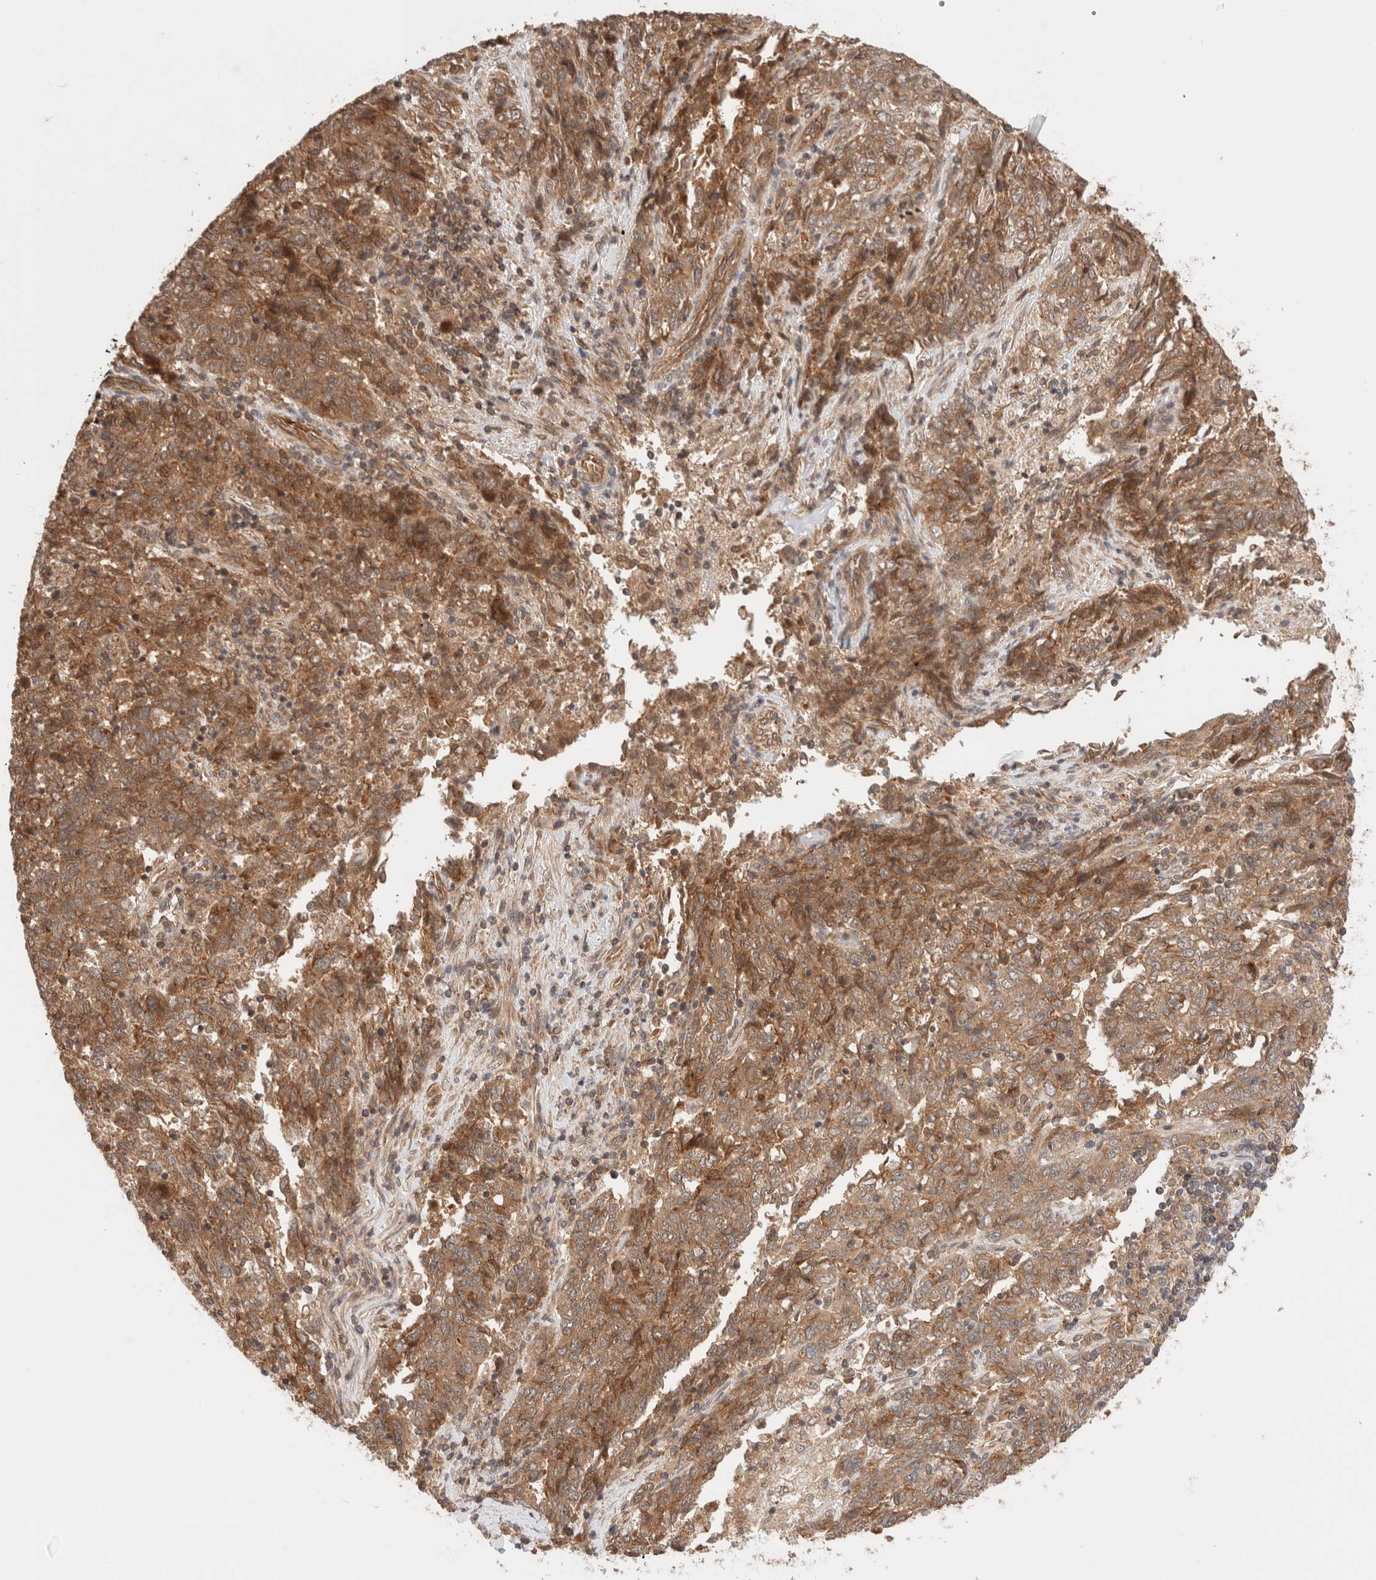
{"staining": {"intensity": "moderate", "quantity": ">75%", "location": "cytoplasmic/membranous"}, "tissue": "endometrial cancer", "cell_type": "Tumor cells", "image_type": "cancer", "snomed": [{"axis": "morphology", "description": "Adenocarcinoma, NOS"}, {"axis": "topography", "description": "Endometrium"}], "caption": "Moderate cytoplasmic/membranous staining is identified in about >75% of tumor cells in endometrial cancer (adenocarcinoma). (DAB = brown stain, brightfield microscopy at high magnification).", "gene": "SIKE1", "patient": {"sex": "female", "age": 80}}